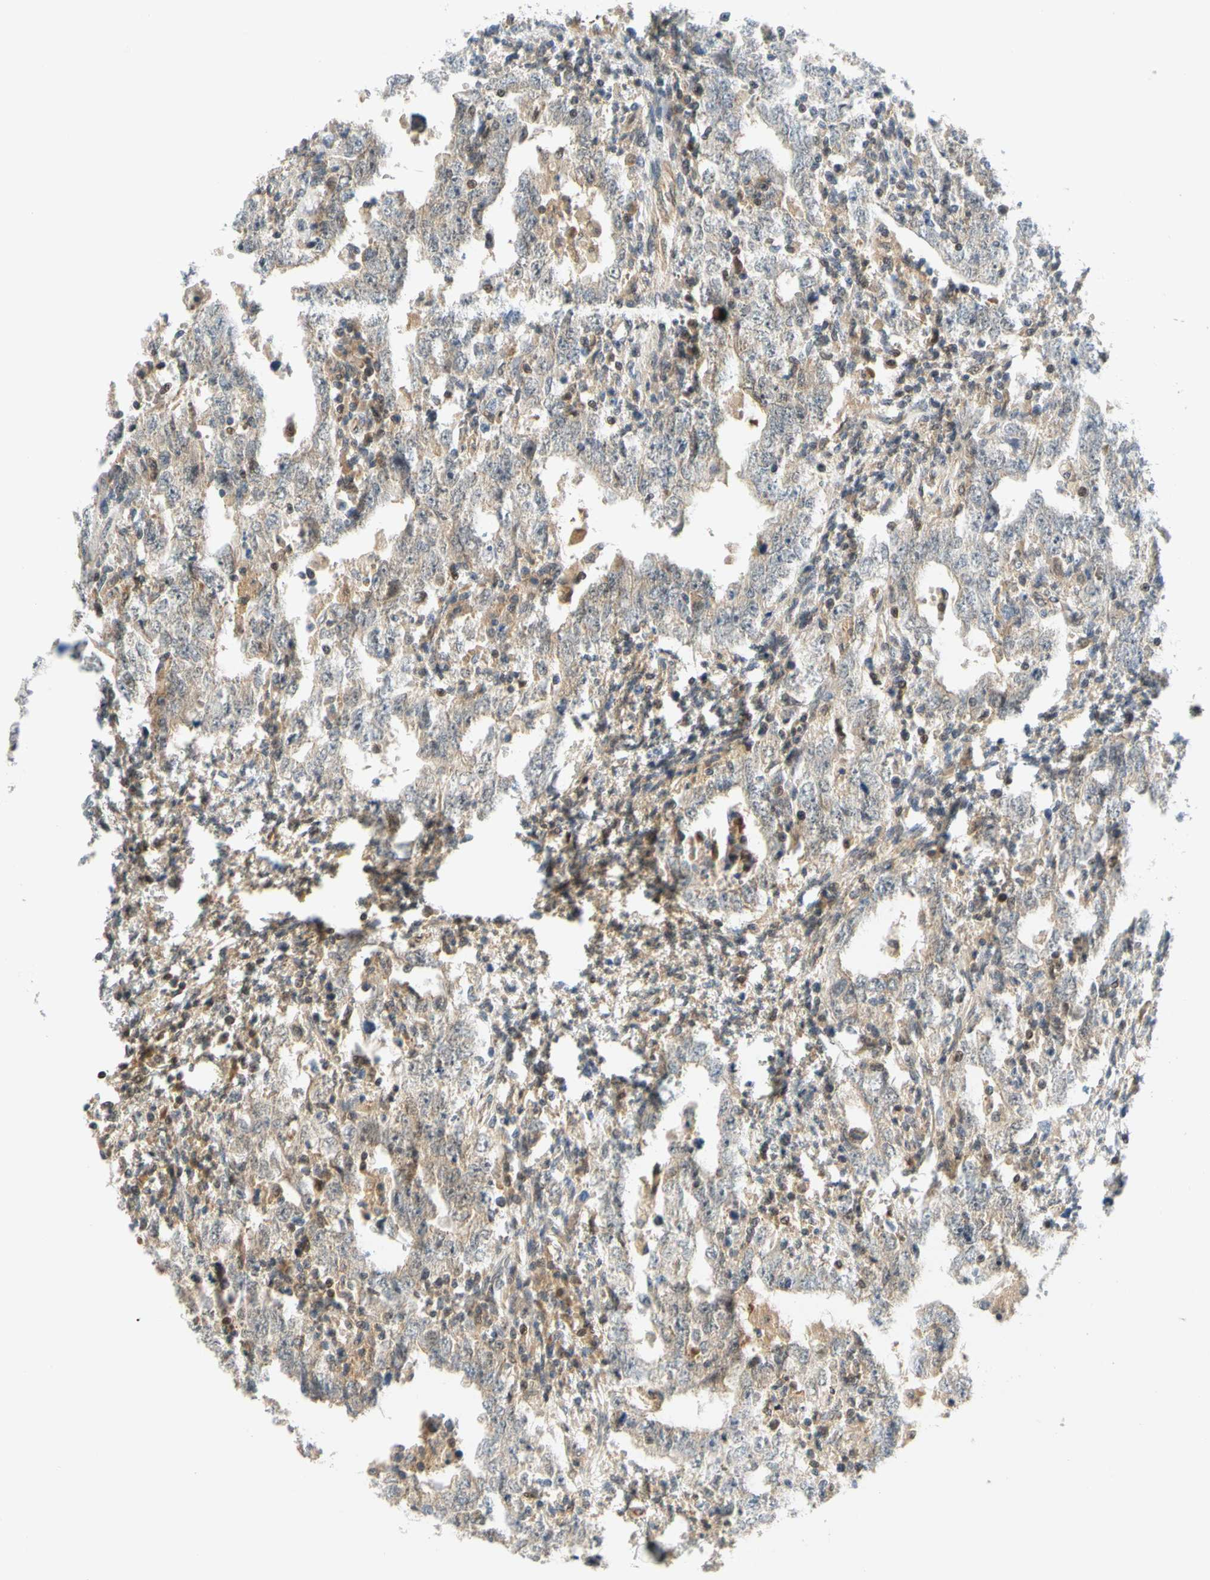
{"staining": {"intensity": "weak", "quantity": ">75%", "location": "cytoplasmic/membranous"}, "tissue": "testis cancer", "cell_type": "Tumor cells", "image_type": "cancer", "snomed": [{"axis": "morphology", "description": "Carcinoma, Embryonal, NOS"}, {"axis": "topography", "description": "Testis"}], "caption": "A high-resolution histopathology image shows IHC staining of testis cancer, which exhibits weak cytoplasmic/membranous staining in about >75% of tumor cells.", "gene": "MAPK9", "patient": {"sex": "male", "age": 26}}